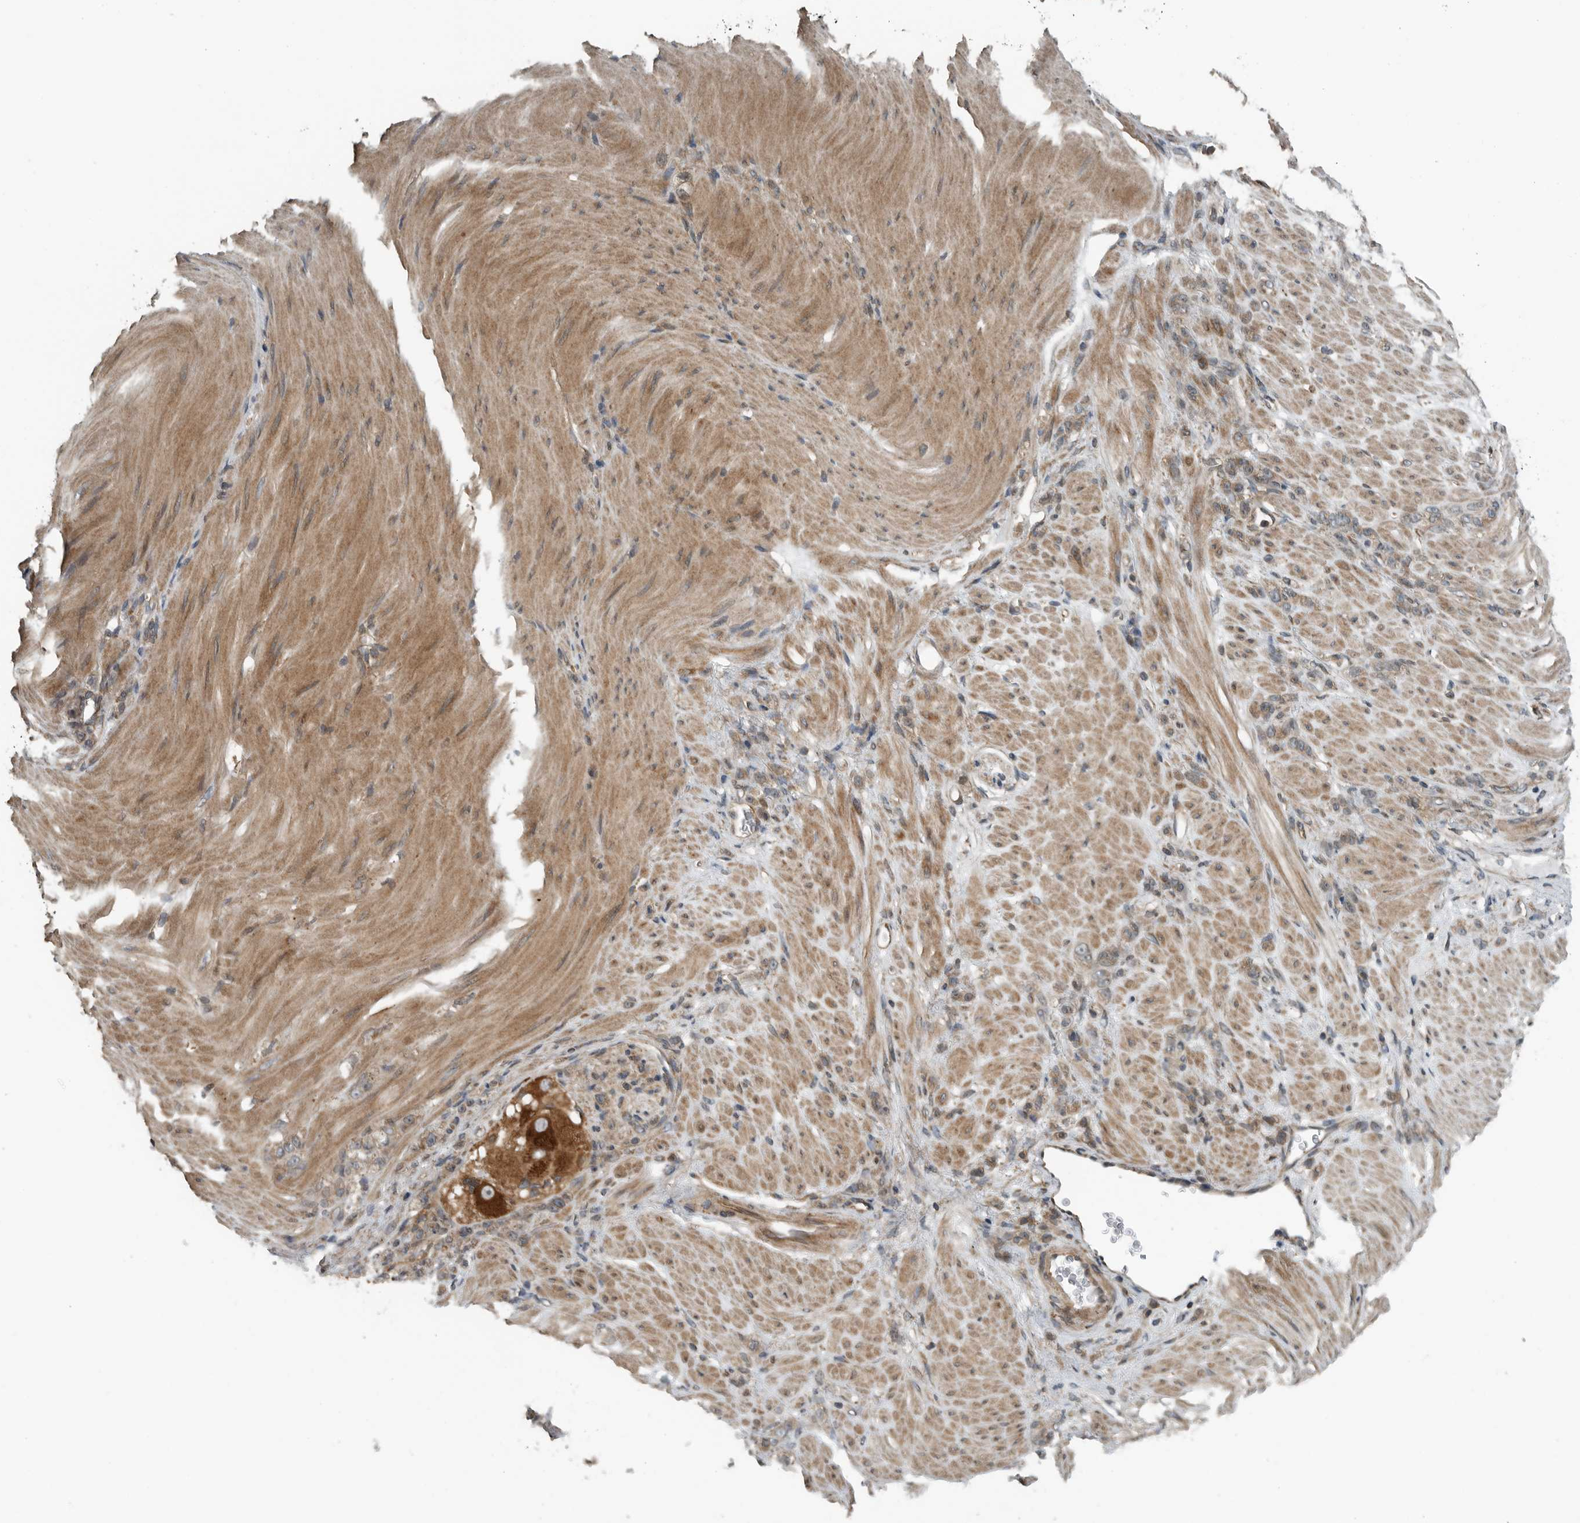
{"staining": {"intensity": "moderate", "quantity": ">75%", "location": "cytoplasmic/membranous"}, "tissue": "stomach cancer", "cell_type": "Tumor cells", "image_type": "cancer", "snomed": [{"axis": "morphology", "description": "Normal tissue, NOS"}, {"axis": "morphology", "description": "Adenocarcinoma, NOS"}, {"axis": "topography", "description": "Stomach"}], "caption": "A micrograph of human stomach cancer stained for a protein demonstrates moderate cytoplasmic/membranous brown staining in tumor cells.", "gene": "AMFR", "patient": {"sex": "male", "age": 82}}